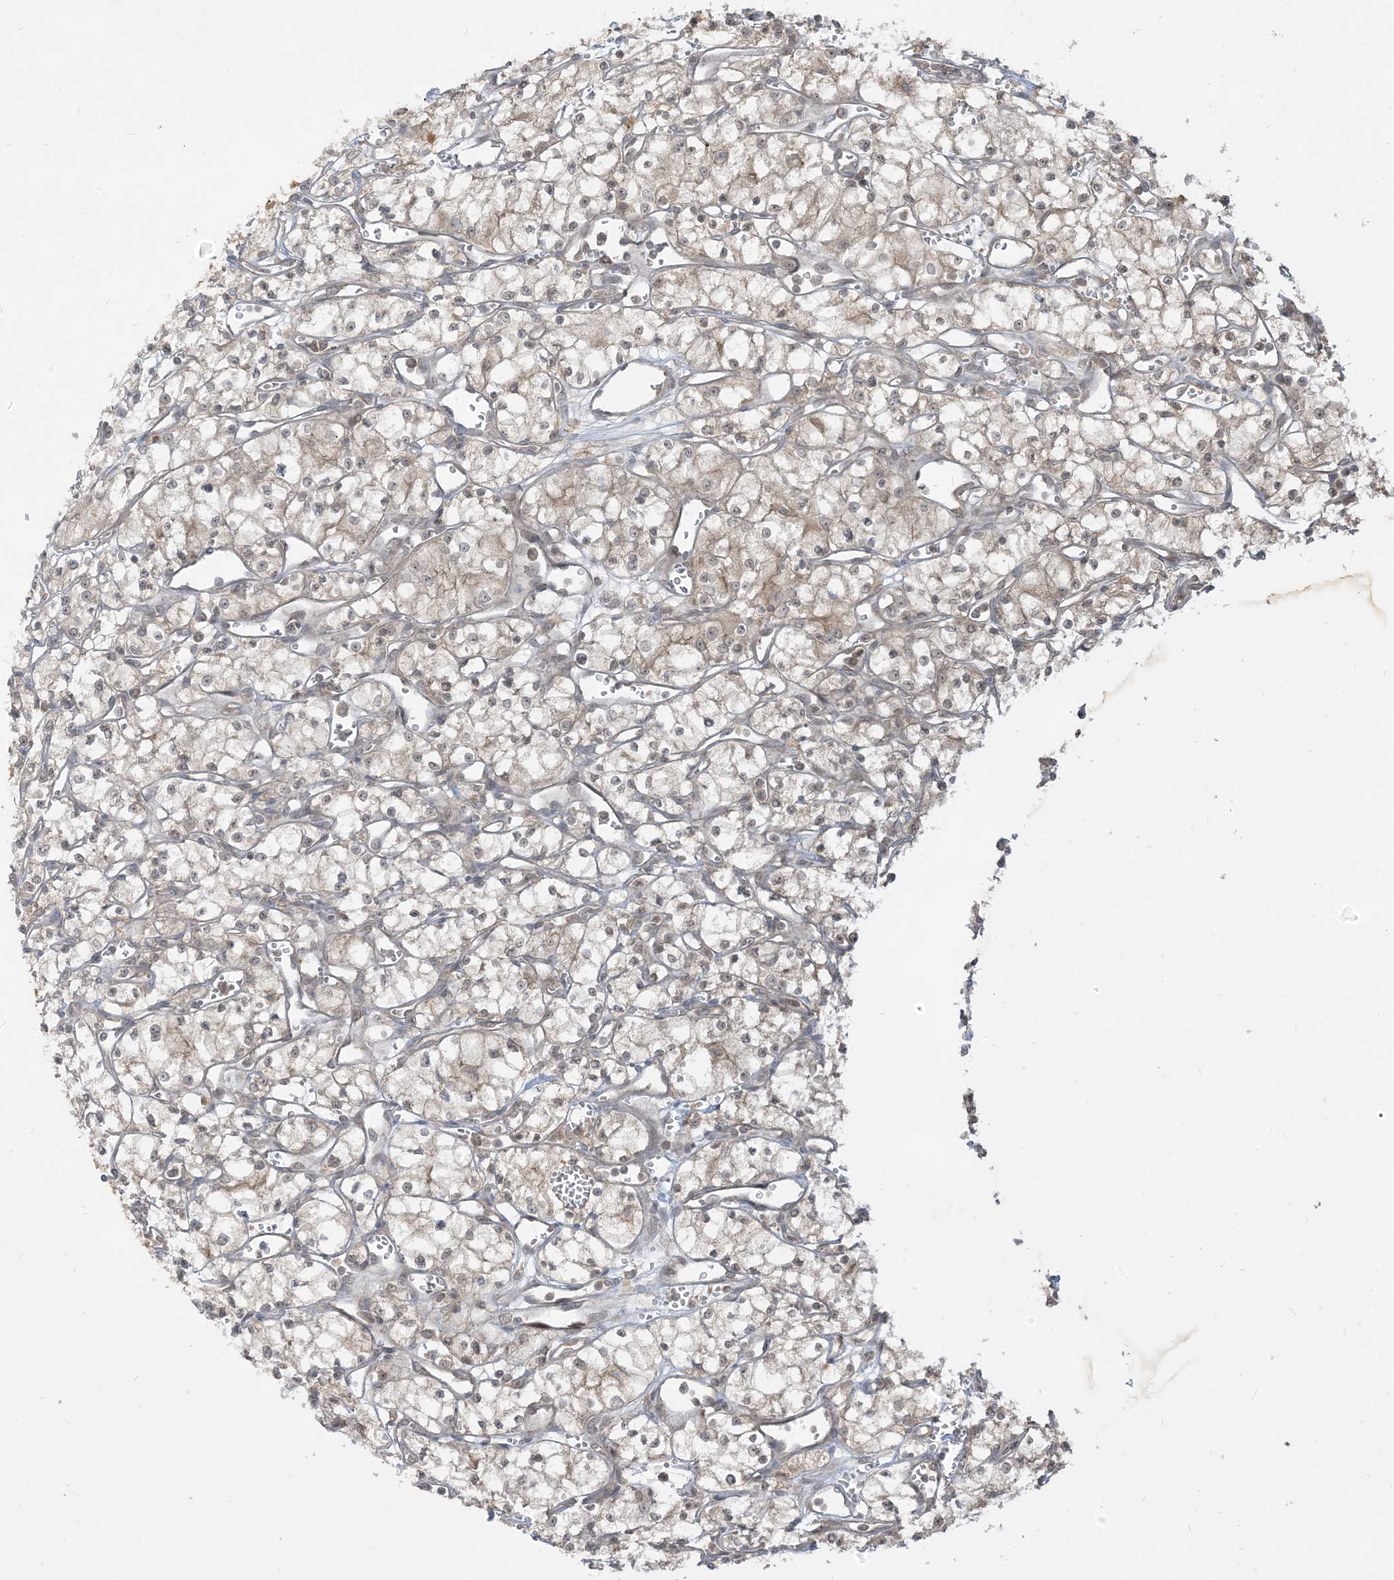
{"staining": {"intensity": "weak", "quantity": "<25%", "location": "cytoplasmic/membranous,nuclear"}, "tissue": "renal cancer", "cell_type": "Tumor cells", "image_type": "cancer", "snomed": [{"axis": "morphology", "description": "Adenocarcinoma, NOS"}, {"axis": "topography", "description": "Kidney"}], "caption": "Protein analysis of renal adenocarcinoma shows no significant positivity in tumor cells.", "gene": "TBCC", "patient": {"sex": "male", "age": 59}}